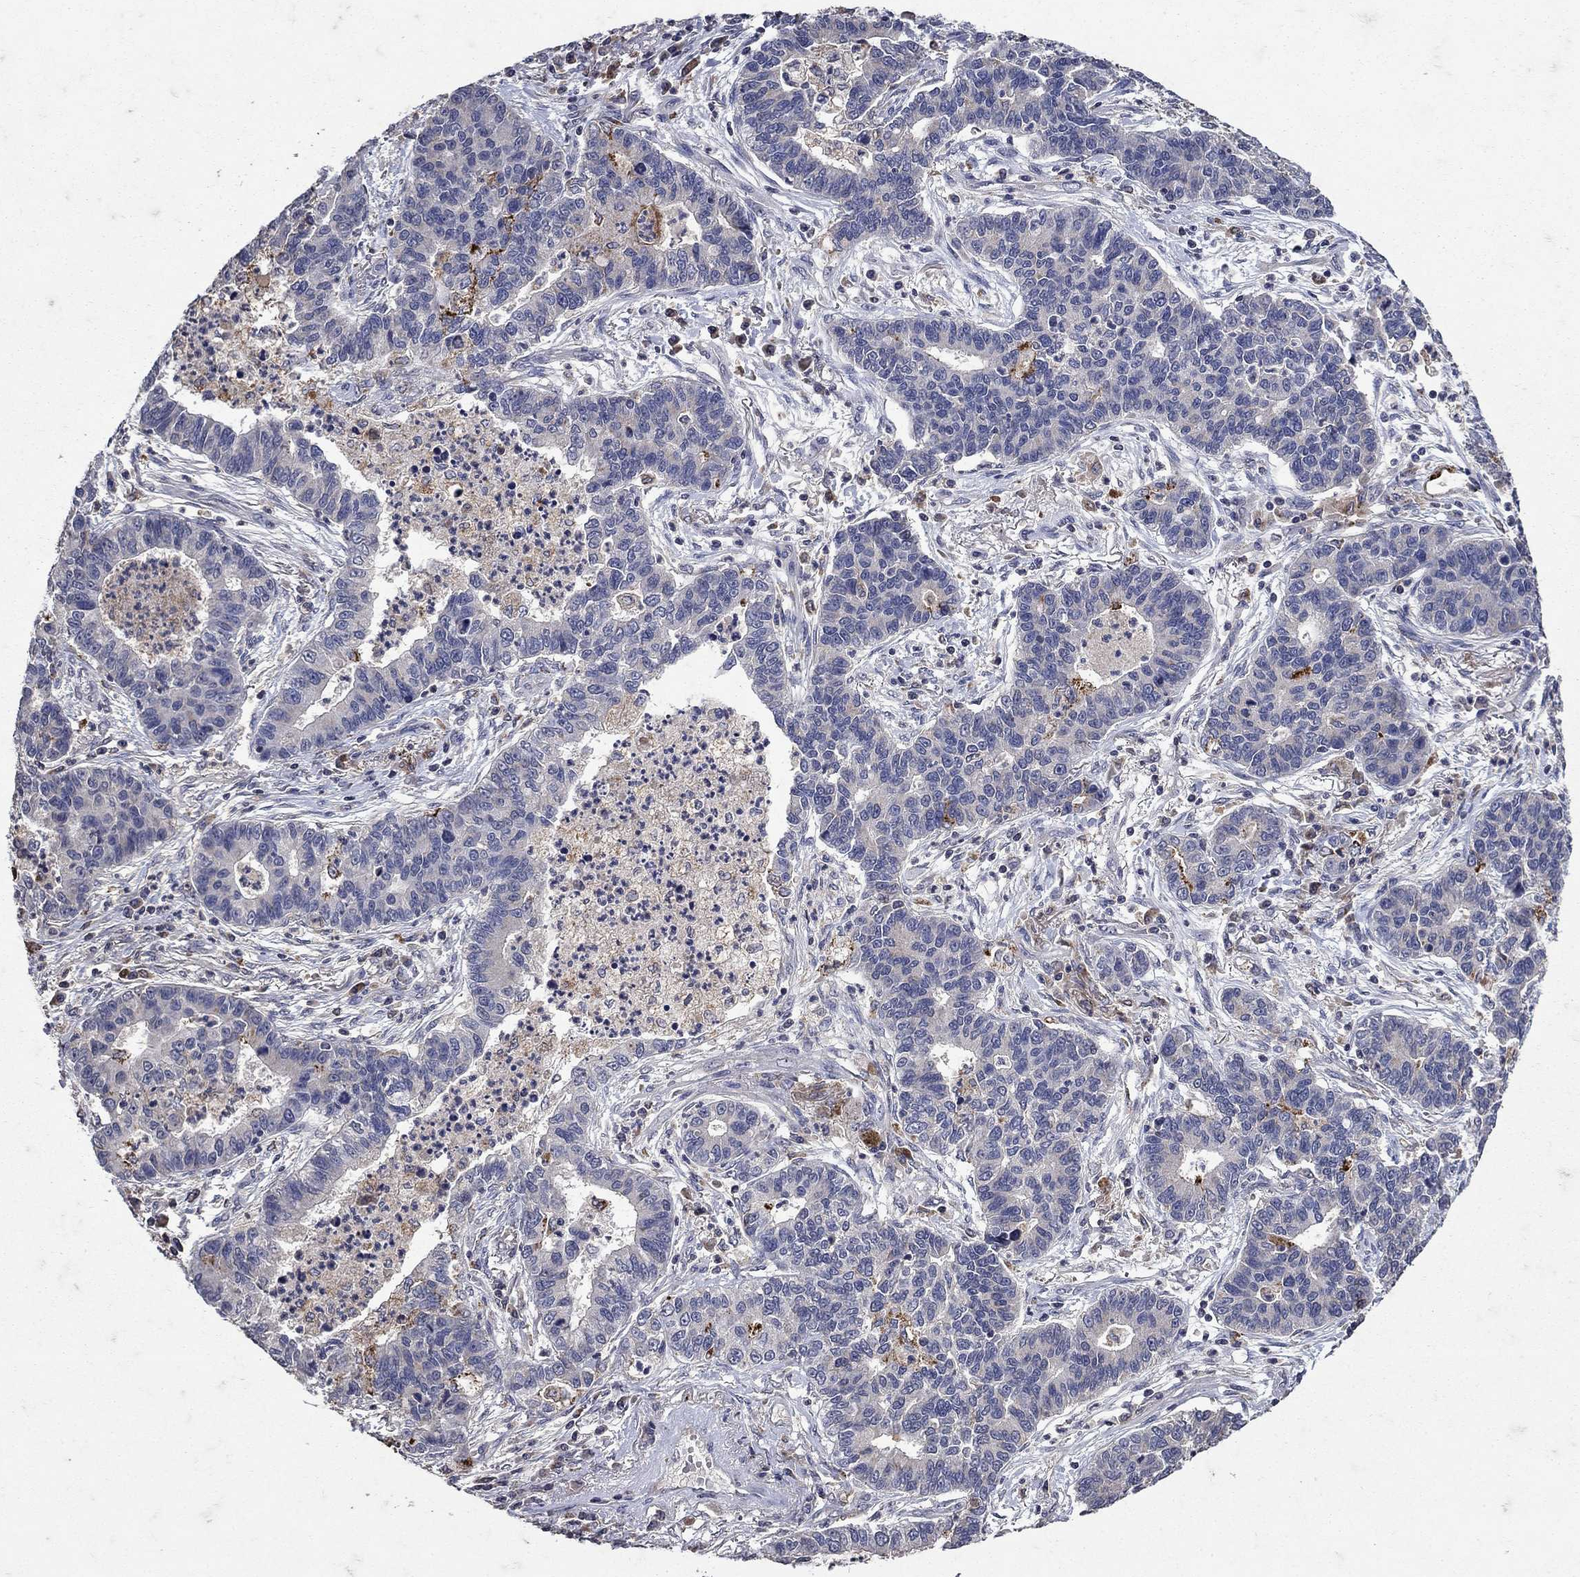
{"staining": {"intensity": "negative", "quantity": "none", "location": "none"}, "tissue": "lung cancer", "cell_type": "Tumor cells", "image_type": "cancer", "snomed": [{"axis": "morphology", "description": "Adenocarcinoma, NOS"}, {"axis": "topography", "description": "Lung"}], "caption": "There is no significant staining in tumor cells of adenocarcinoma (lung).", "gene": "NPC2", "patient": {"sex": "female", "age": 57}}